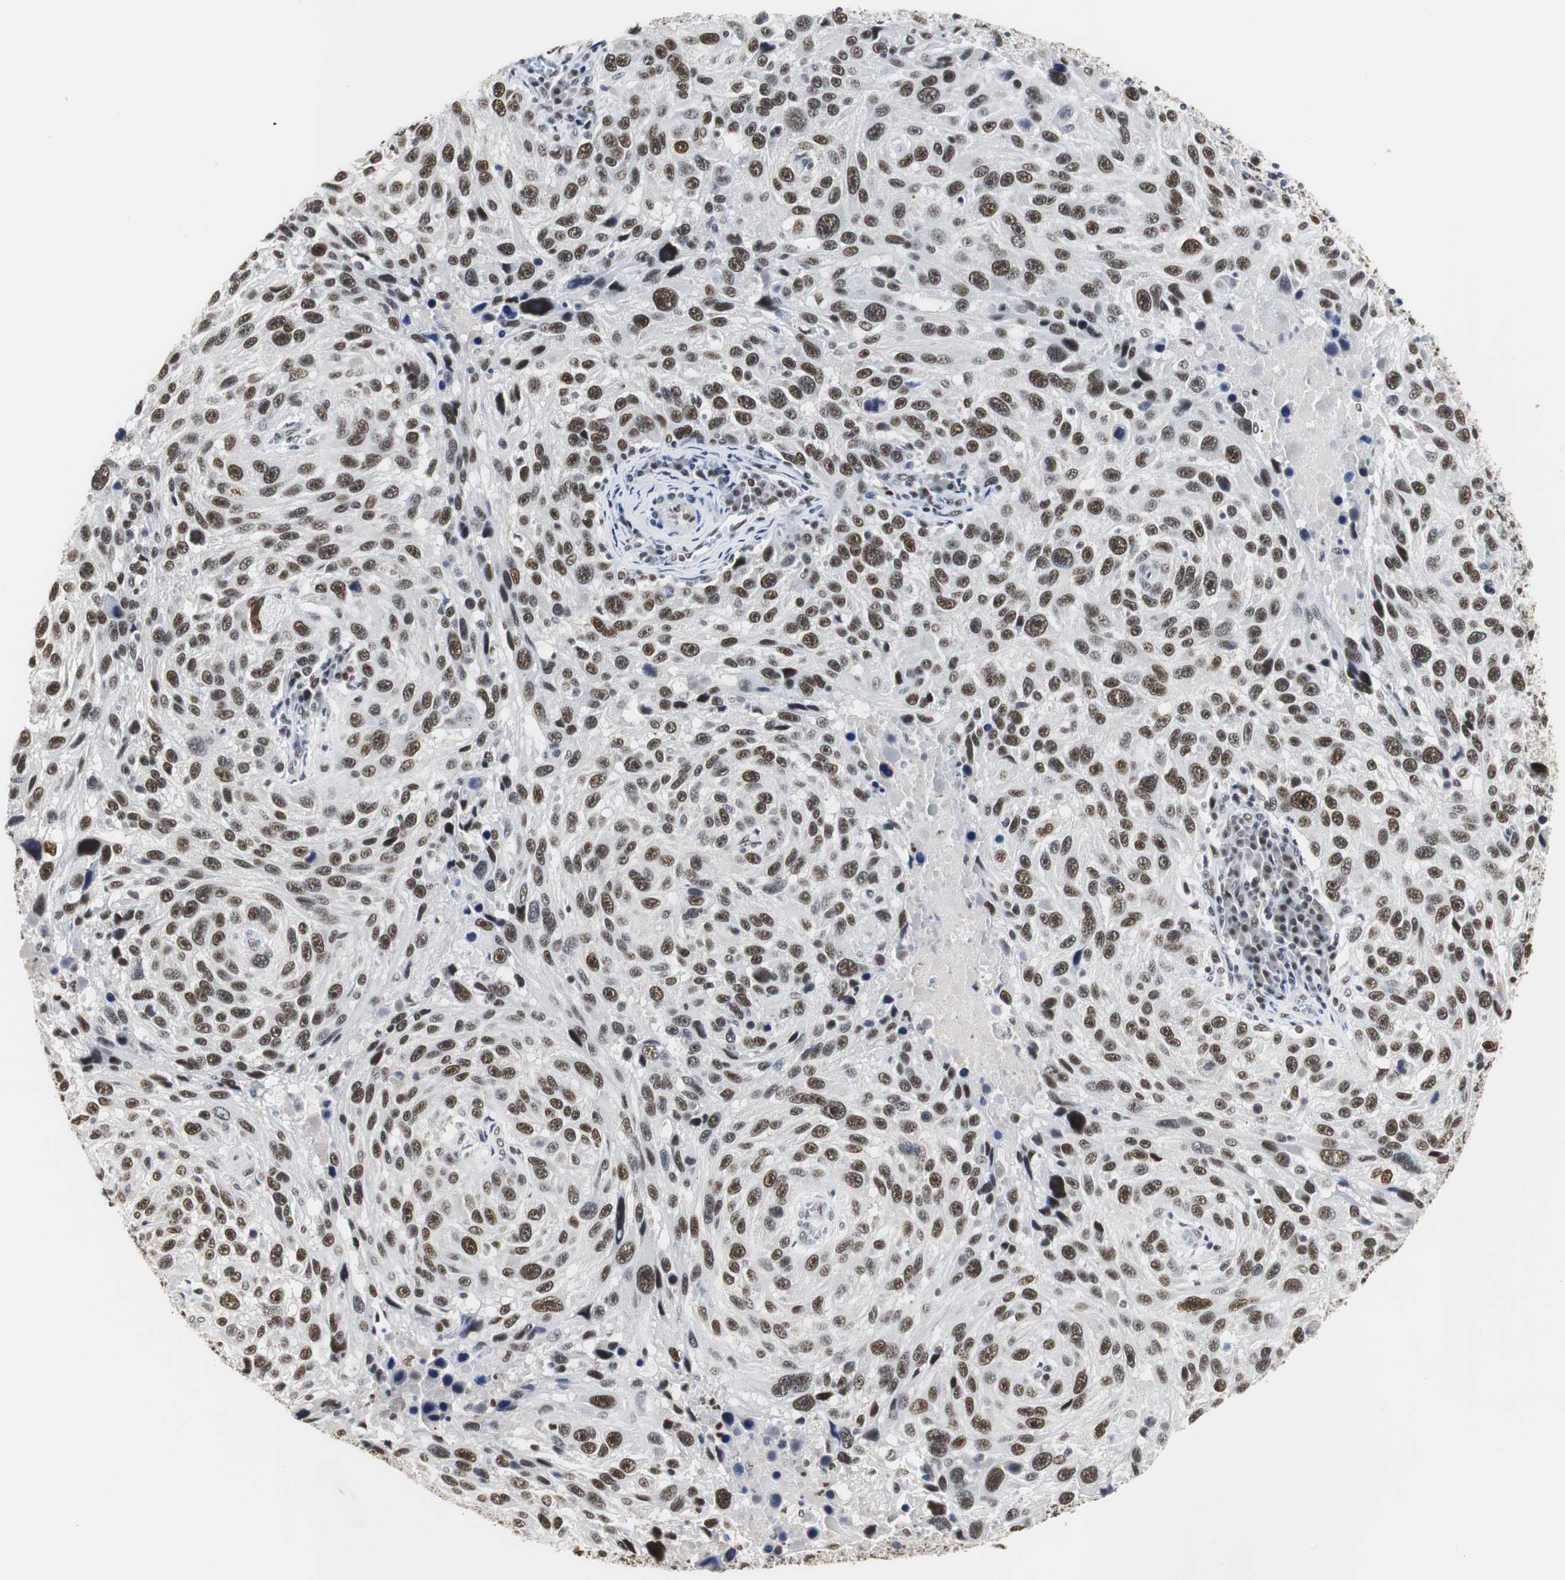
{"staining": {"intensity": "strong", "quantity": ">75%", "location": "nuclear"}, "tissue": "melanoma", "cell_type": "Tumor cells", "image_type": "cancer", "snomed": [{"axis": "morphology", "description": "Malignant melanoma, NOS"}, {"axis": "topography", "description": "Skin"}], "caption": "A histopathology image showing strong nuclear expression in about >75% of tumor cells in melanoma, as visualized by brown immunohistochemical staining.", "gene": "ZFC3H1", "patient": {"sex": "male", "age": 53}}